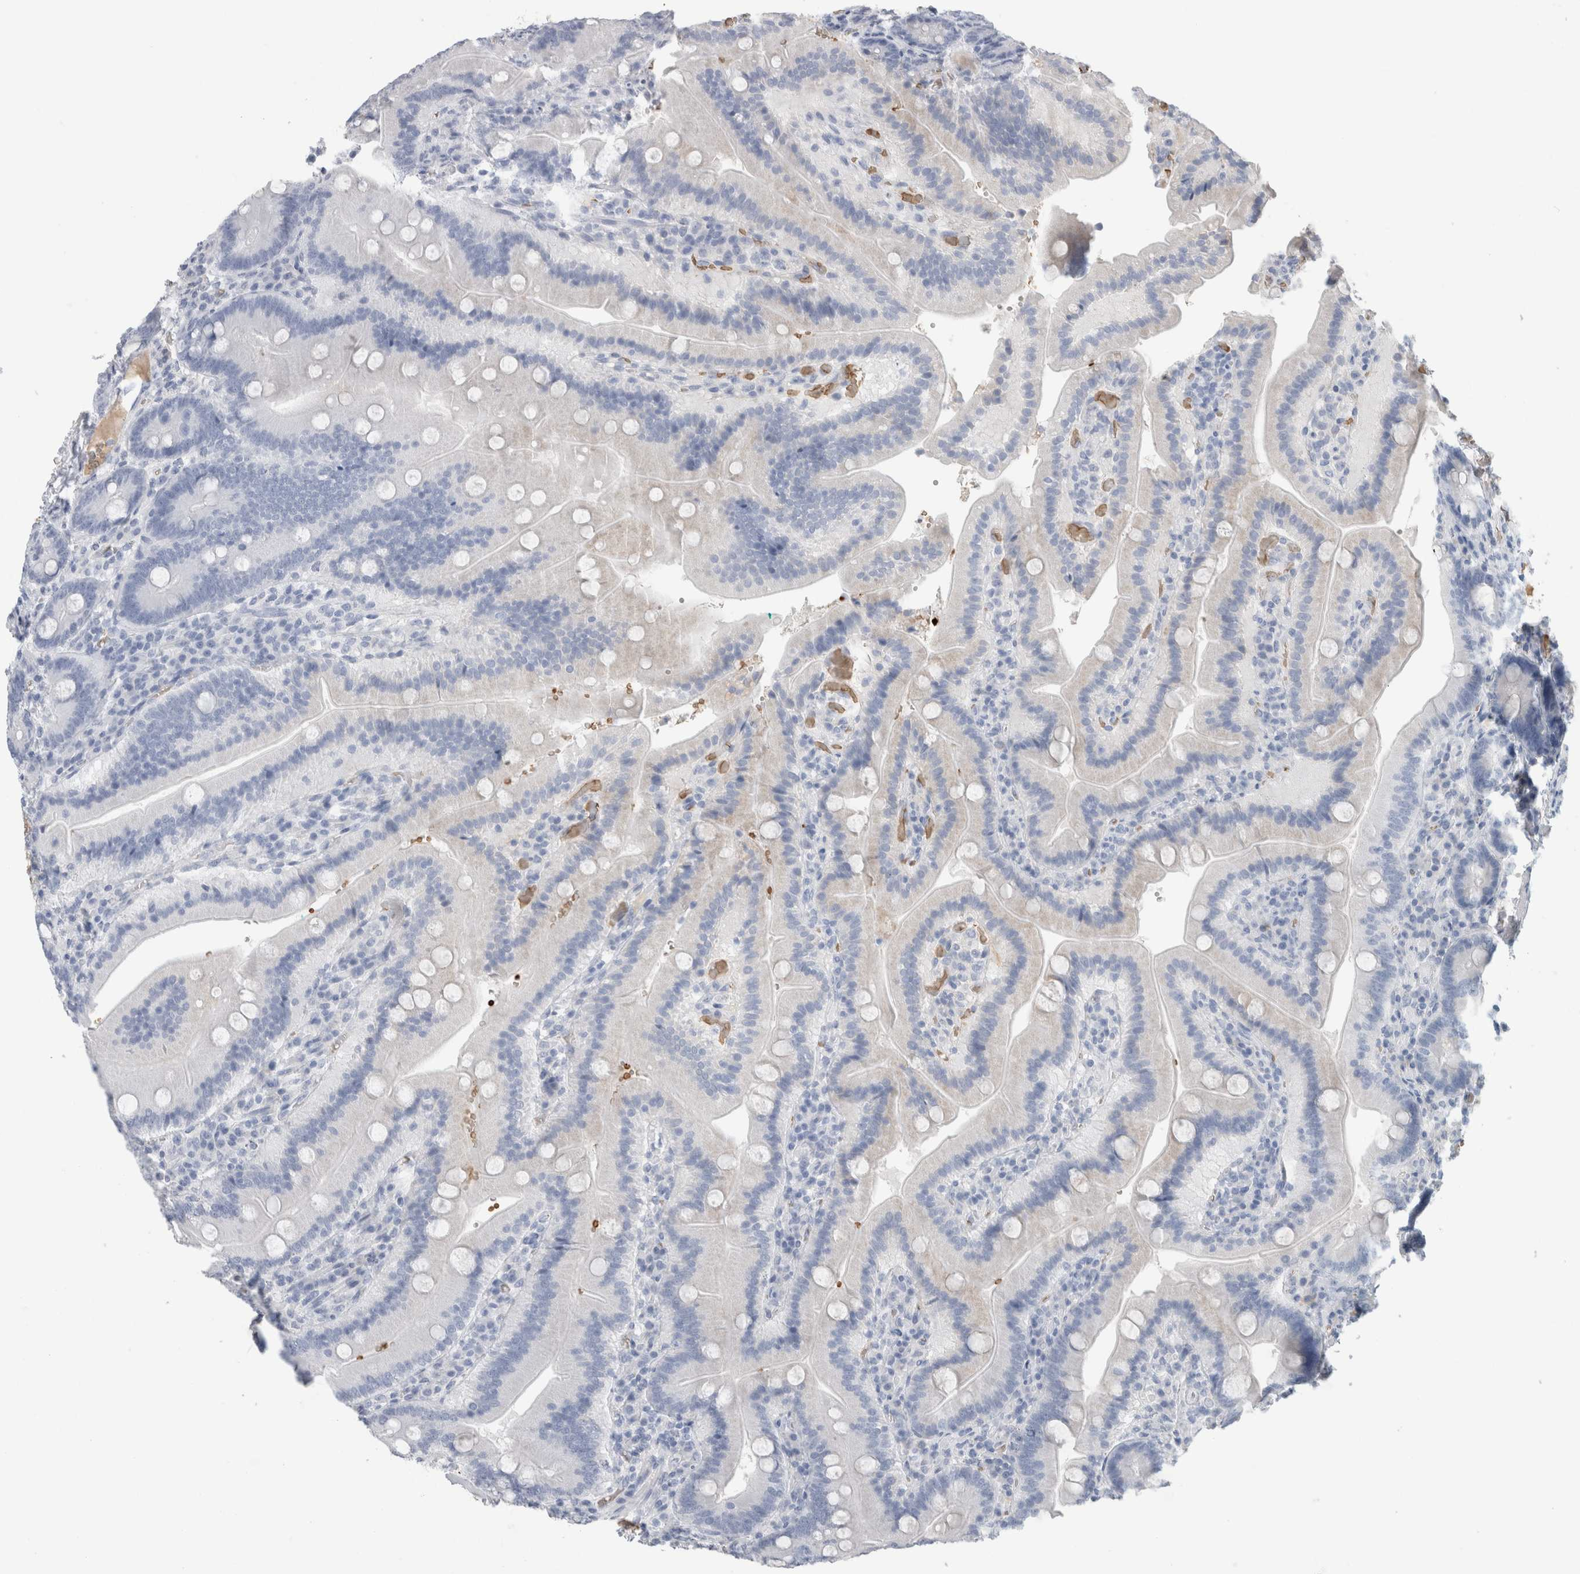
{"staining": {"intensity": "negative", "quantity": "none", "location": "none"}, "tissue": "duodenum", "cell_type": "Glandular cells", "image_type": "normal", "snomed": [{"axis": "morphology", "description": "Normal tissue, NOS"}, {"axis": "topography", "description": "Duodenum"}], "caption": "Duodenum was stained to show a protein in brown. There is no significant staining in glandular cells. (Stains: DAB IHC with hematoxylin counter stain, Microscopy: brightfield microscopy at high magnification).", "gene": "CA1", "patient": {"sex": "female", "age": 62}}